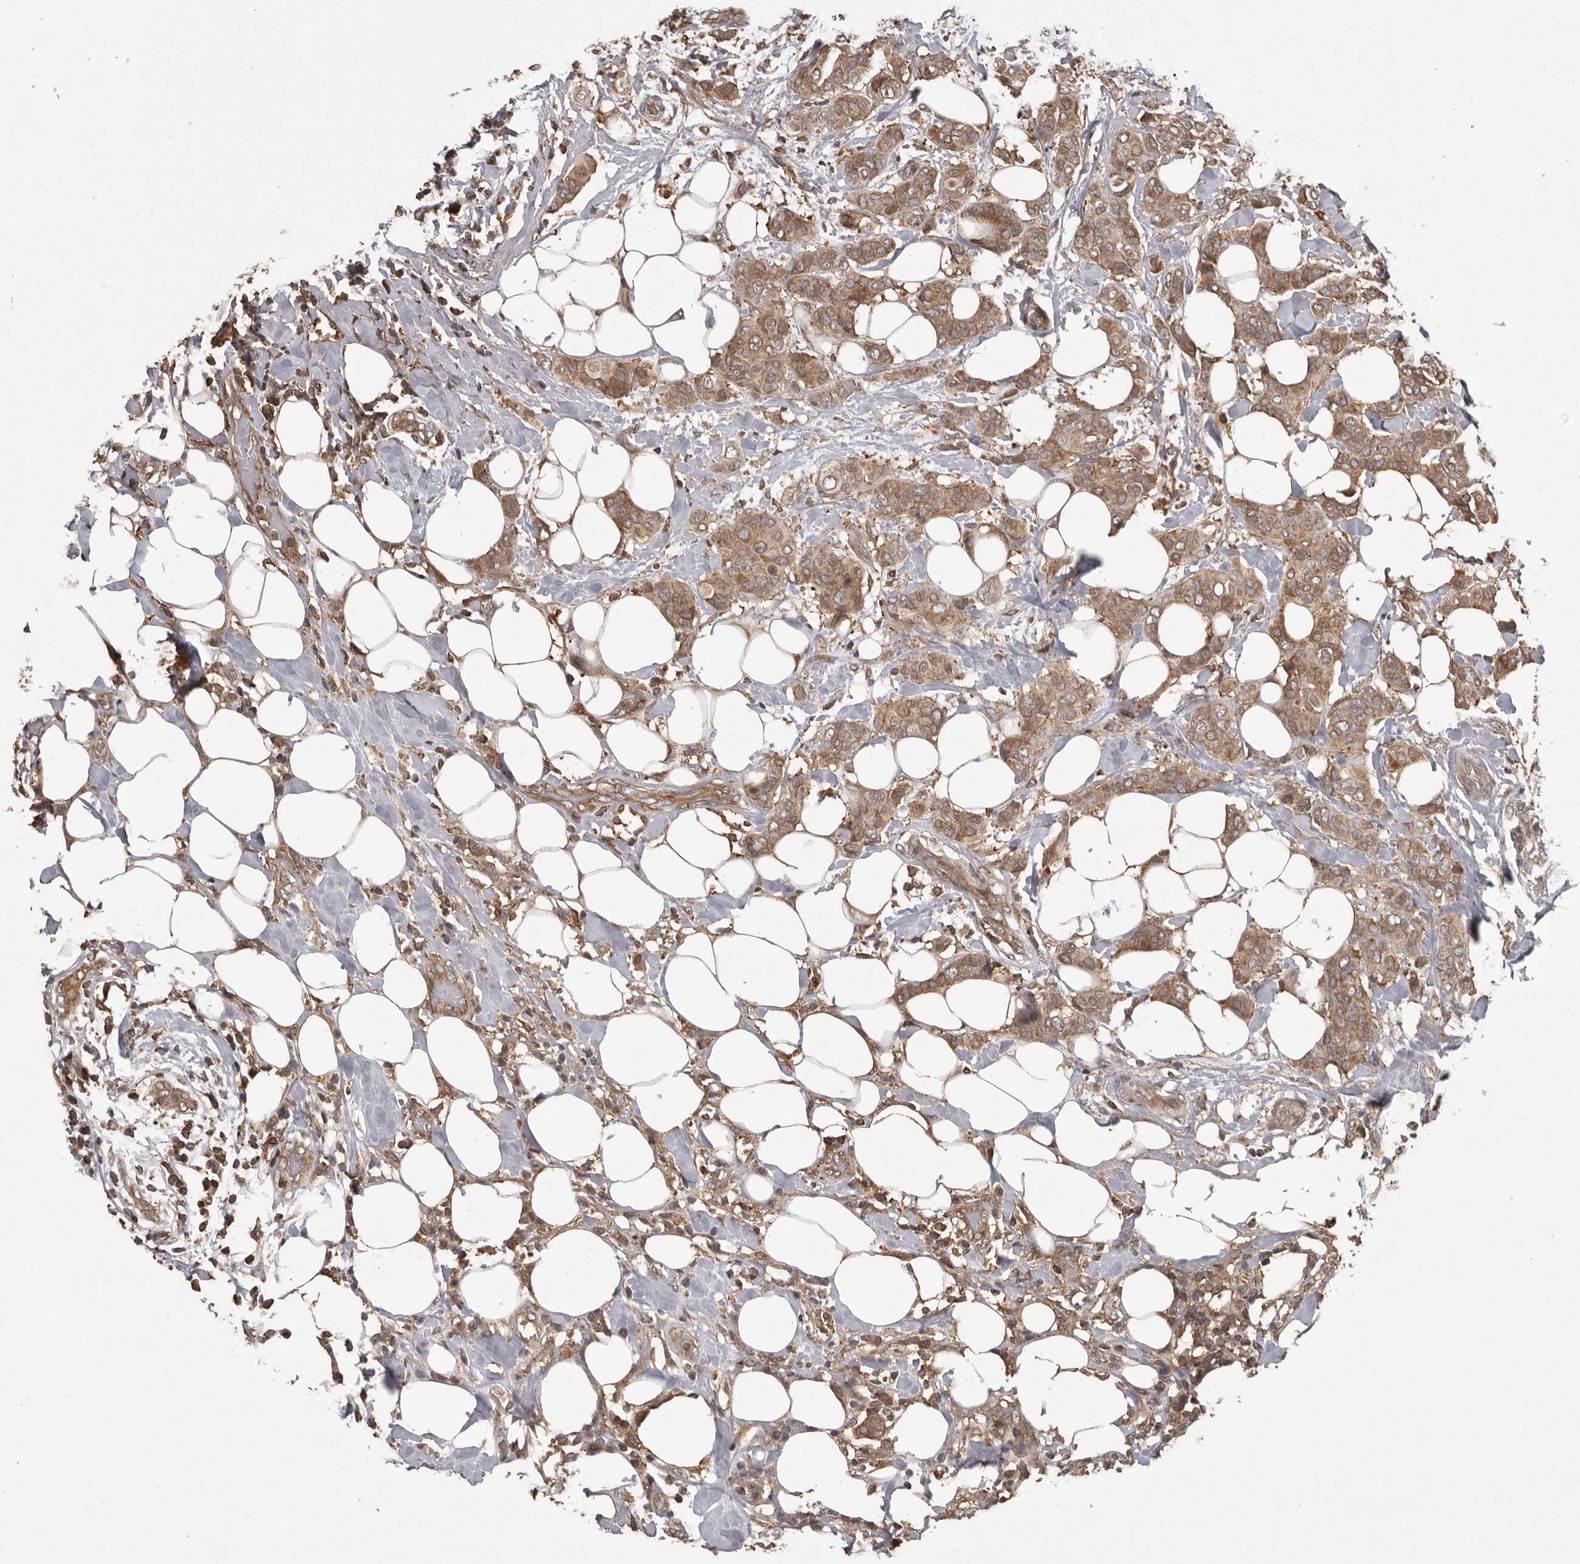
{"staining": {"intensity": "moderate", "quantity": ">75%", "location": "cytoplasmic/membranous"}, "tissue": "breast cancer", "cell_type": "Tumor cells", "image_type": "cancer", "snomed": [{"axis": "morphology", "description": "Lobular carcinoma"}, {"axis": "topography", "description": "Breast"}], "caption": "Immunohistochemistry (IHC) photomicrograph of breast cancer (lobular carcinoma) stained for a protein (brown), which exhibits medium levels of moderate cytoplasmic/membranous staining in about >75% of tumor cells.", "gene": "SLC22A3", "patient": {"sex": "female", "age": 51}}